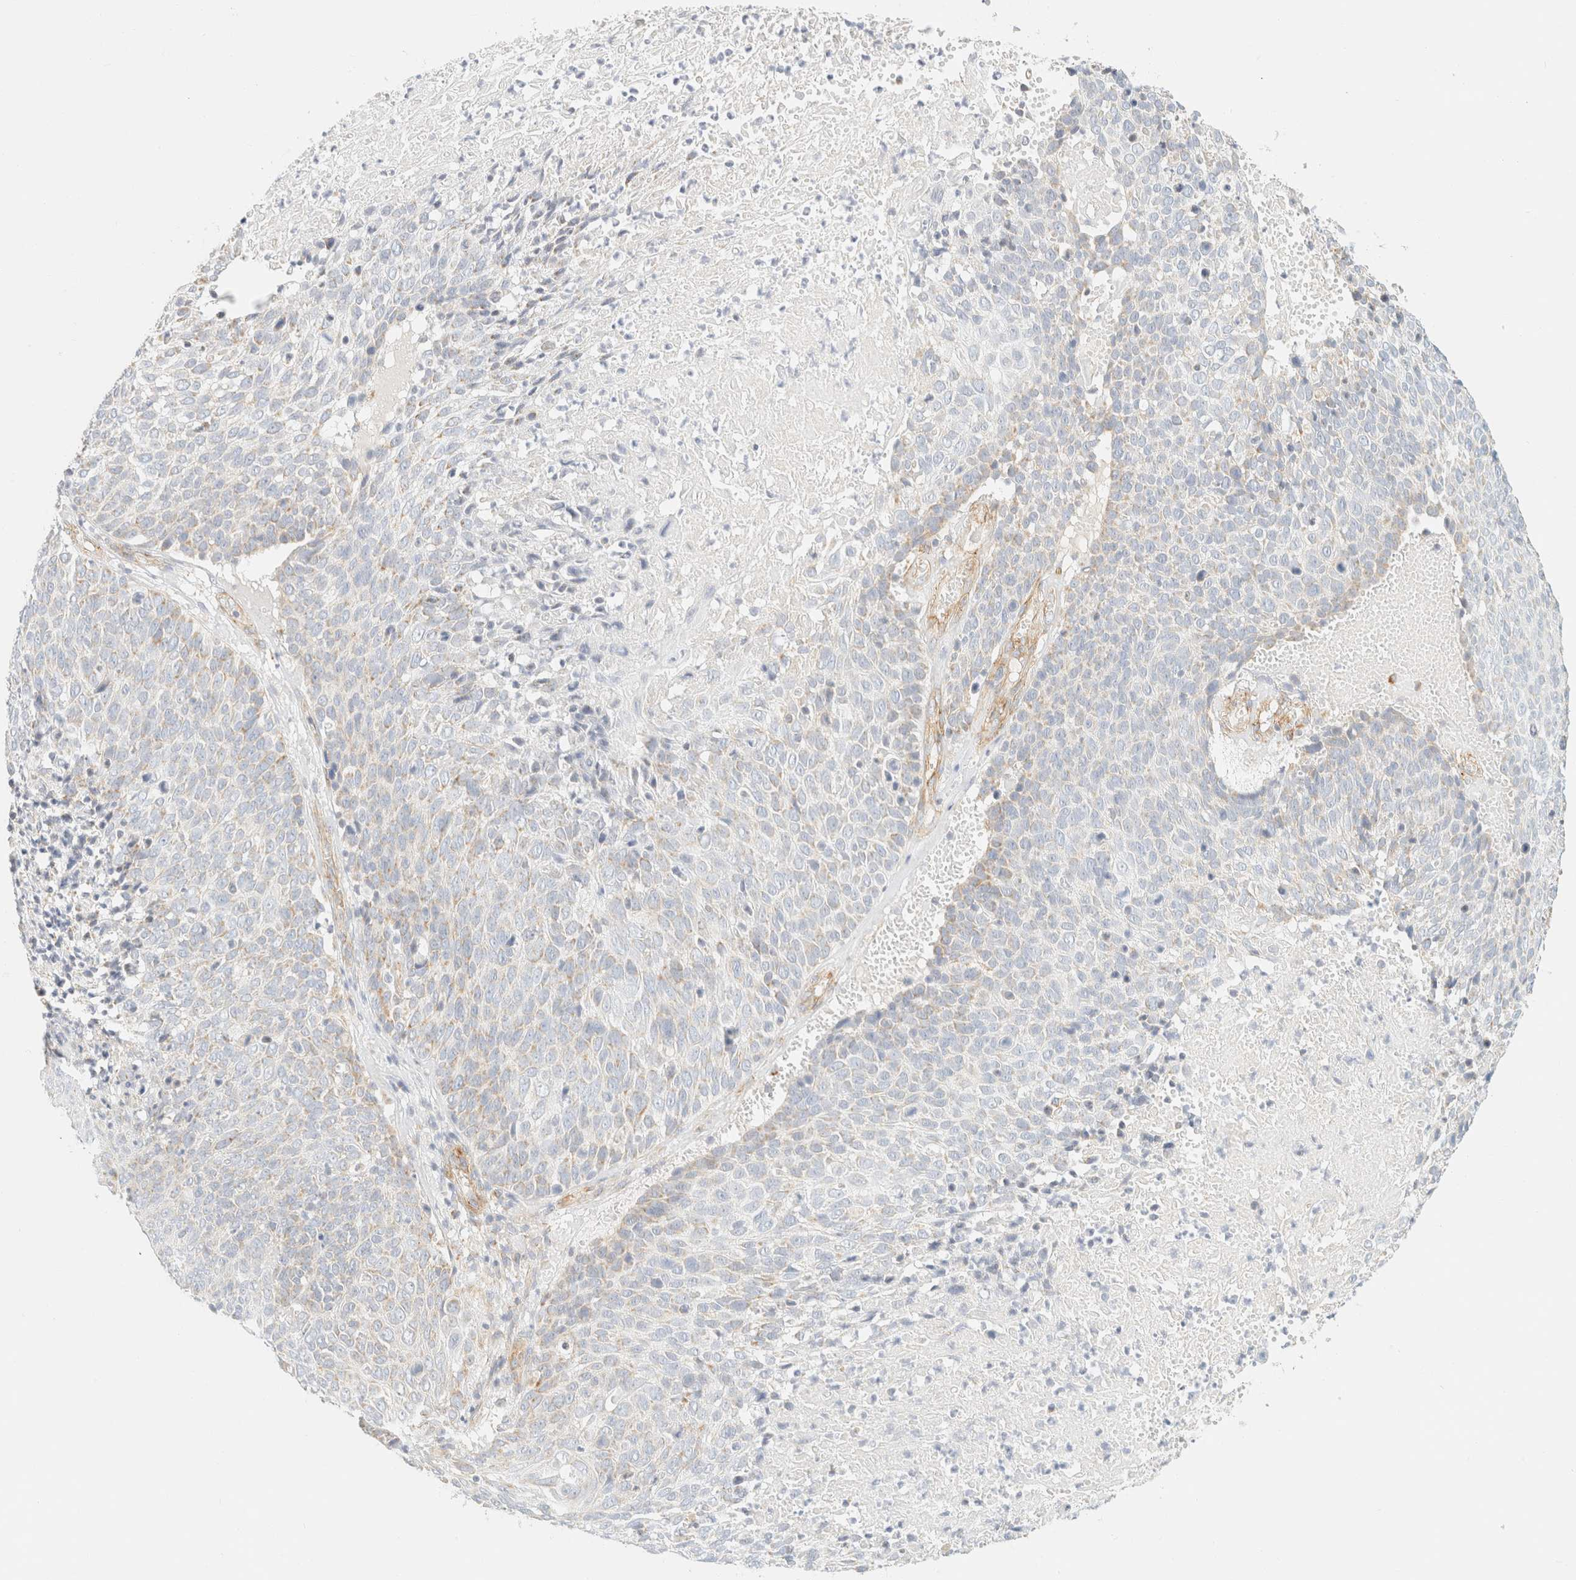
{"staining": {"intensity": "weak", "quantity": "<25%", "location": "cytoplasmic/membranous"}, "tissue": "cervical cancer", "cell_type": "Tumor cells", "image_type": "cancer", "snomed": [{"axis": "morphology", "description": "Squamous cell carcinoma, NOS"}, {"axis": "topography", "description": "Cervix"}], "caption": "A photomicrograph of cervical cancer stained for a protein displays no brown staining in tumor cells. (DAB (3,3'-diaminobenzidine) IHC visualized using brightfield microscopy, high magnification).", "gene": "MRM3", "patient": {"sex": "female", "age": 74}}